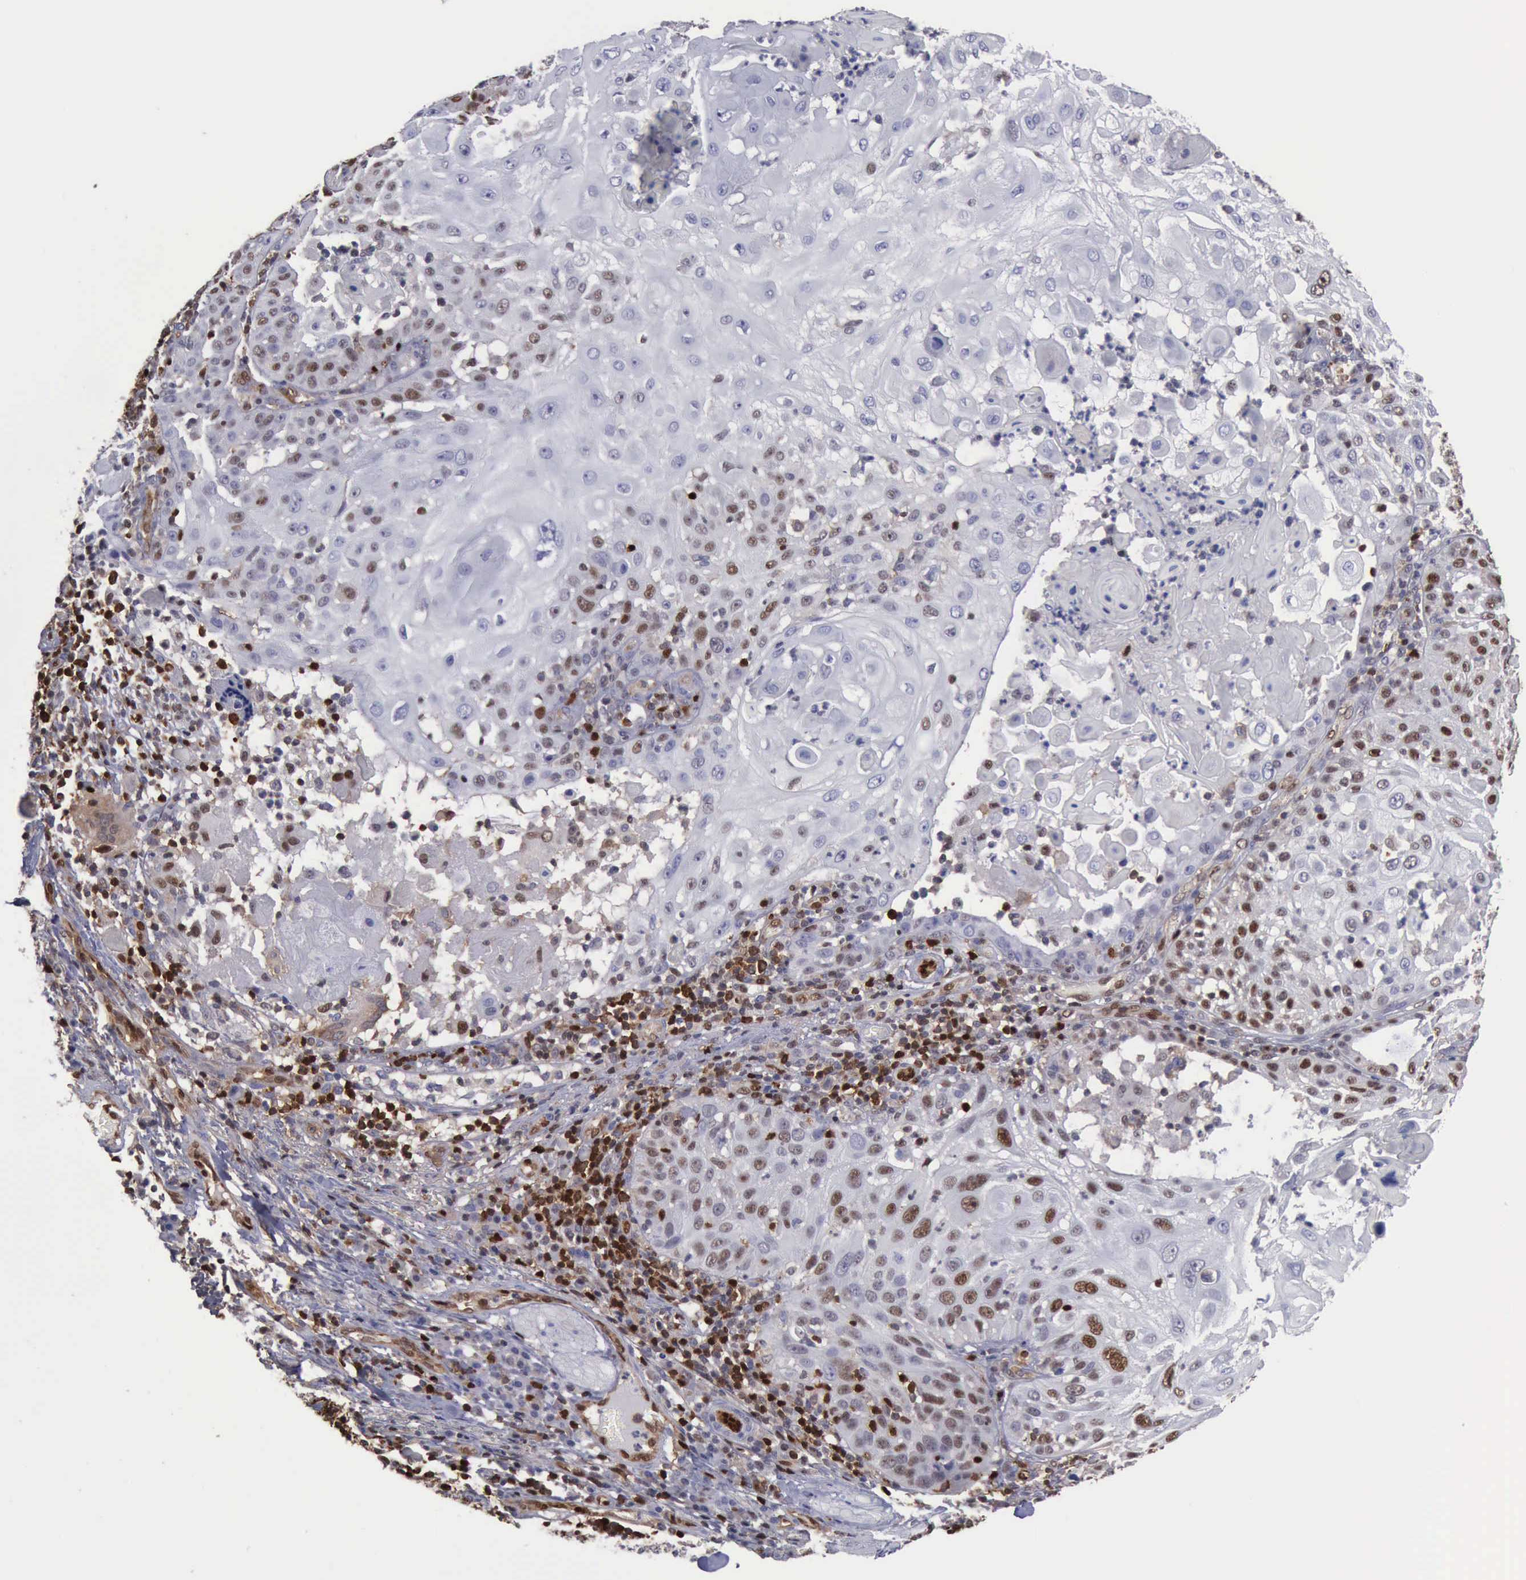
{"staining": {"intensity": "strong", "quantity": "25%-75%", "location": "nuclear"}, "tissue": "skin cancer", "cell_type": "Tumor cells", "image_type": "cancer", "snomed": [{"axis": "morphology", "description": "Squamous cell carcinoma, NOS"}, {"axis": "topography", "description": "Skin"}], "caption": "The photomicrograph shows a brown stain indicating the presence of a protein in the nuclear of tumor cells in squamous cell carcinoma (skin).", "gene": "PDCD4", "patient": {"sex": "female", "age": 89}}